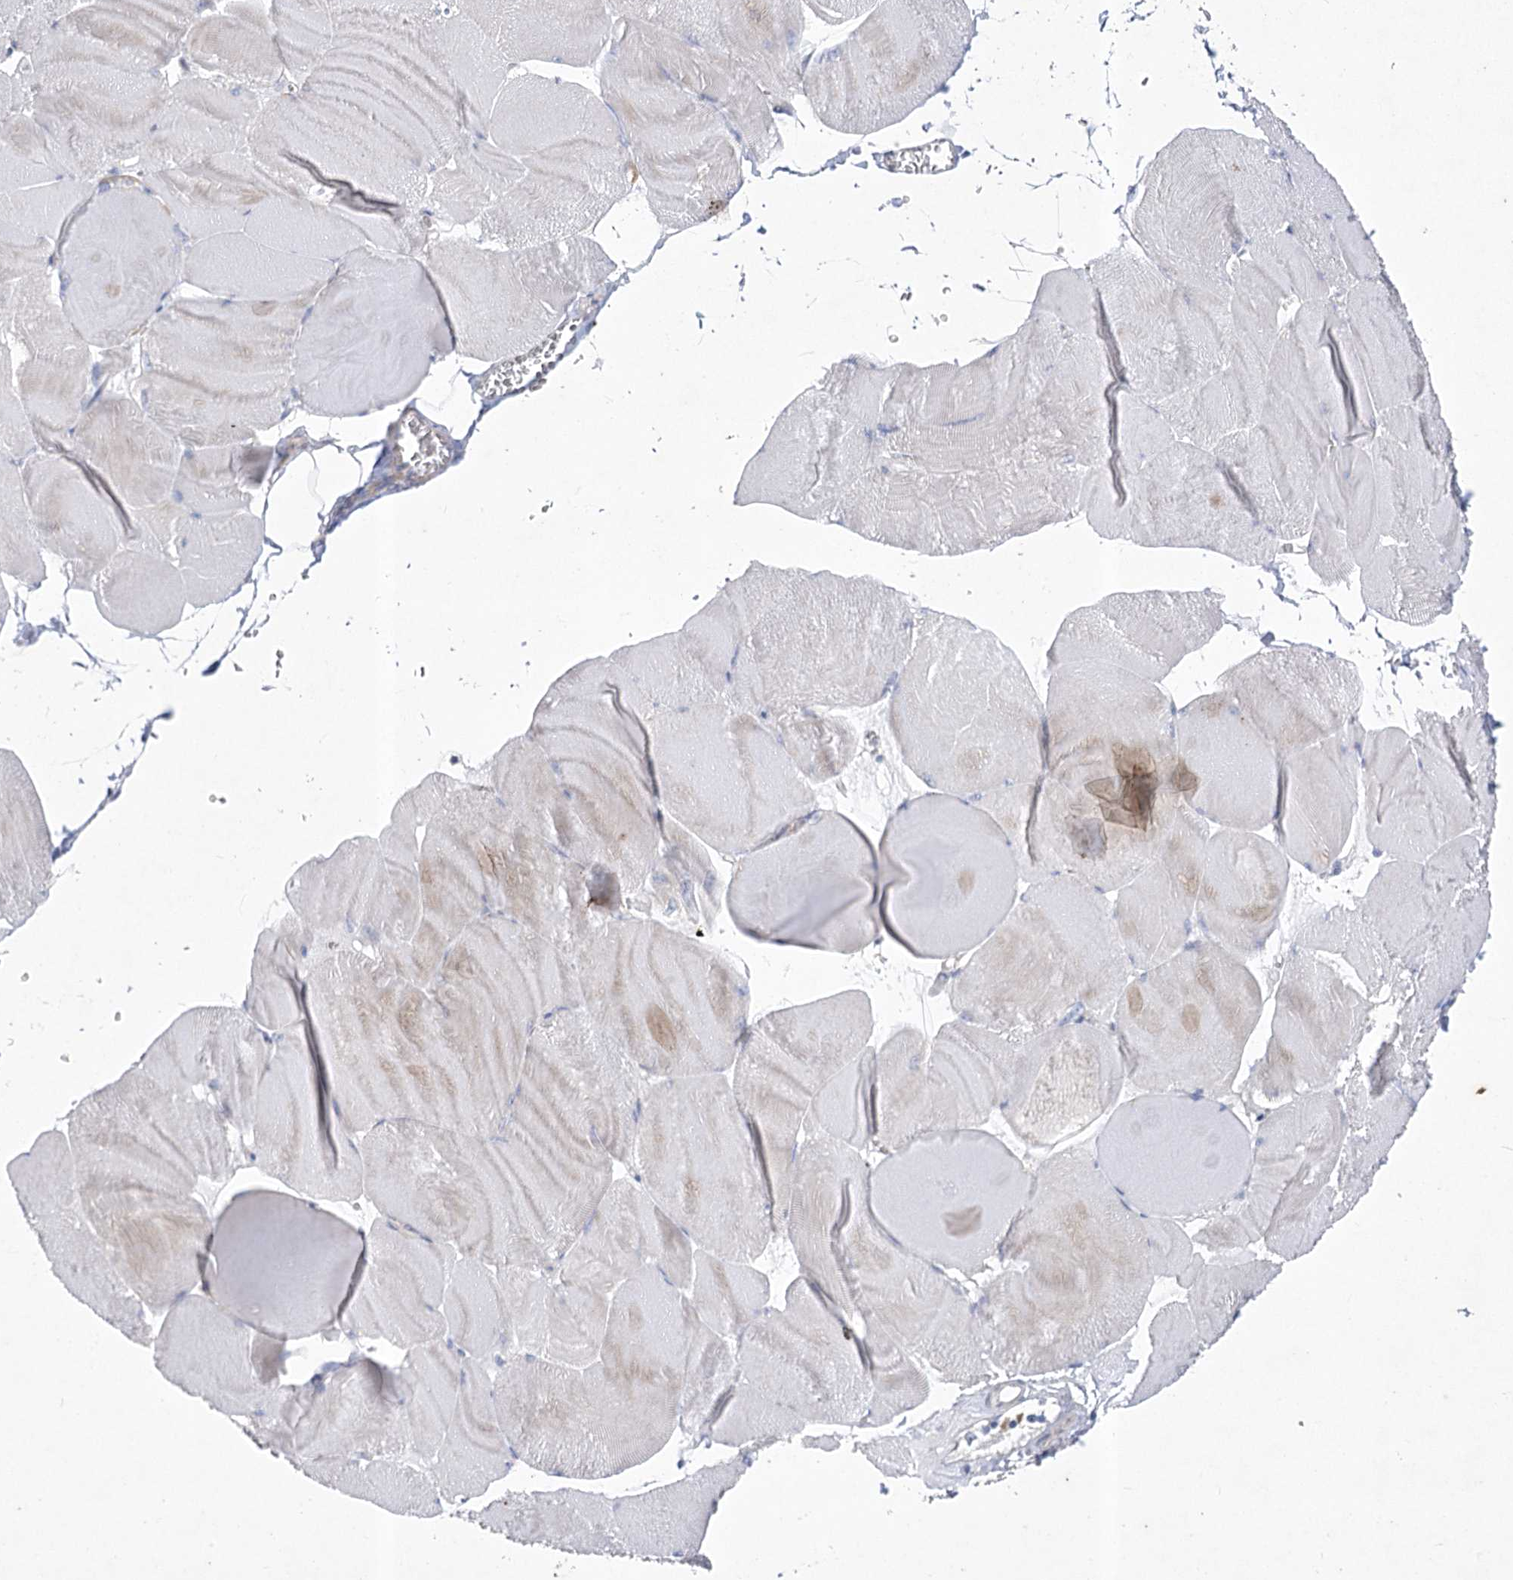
{"staining": {"intensity": "weak", "quantity": "<25%", "location": "cytoplasmic/membranous"}, "tissue": "skeletal muscle", "cell_type": "Myocytes", "image_type": "normal", "snomed": [{"axis": "morphology", "description": "Normal tissue, NOS"}, {"axis": "morphology", "description": "Basal cell carcinoma"}, {"axis": "topography", "description": "Skeletal muscle"}], "caption": "The immunohistochemistry (IHC) micrograph has no significant staining in myocytes of skeletal muscle.", "gene": "ITSN2", "patient": {"sex": "female", "age": 64}}